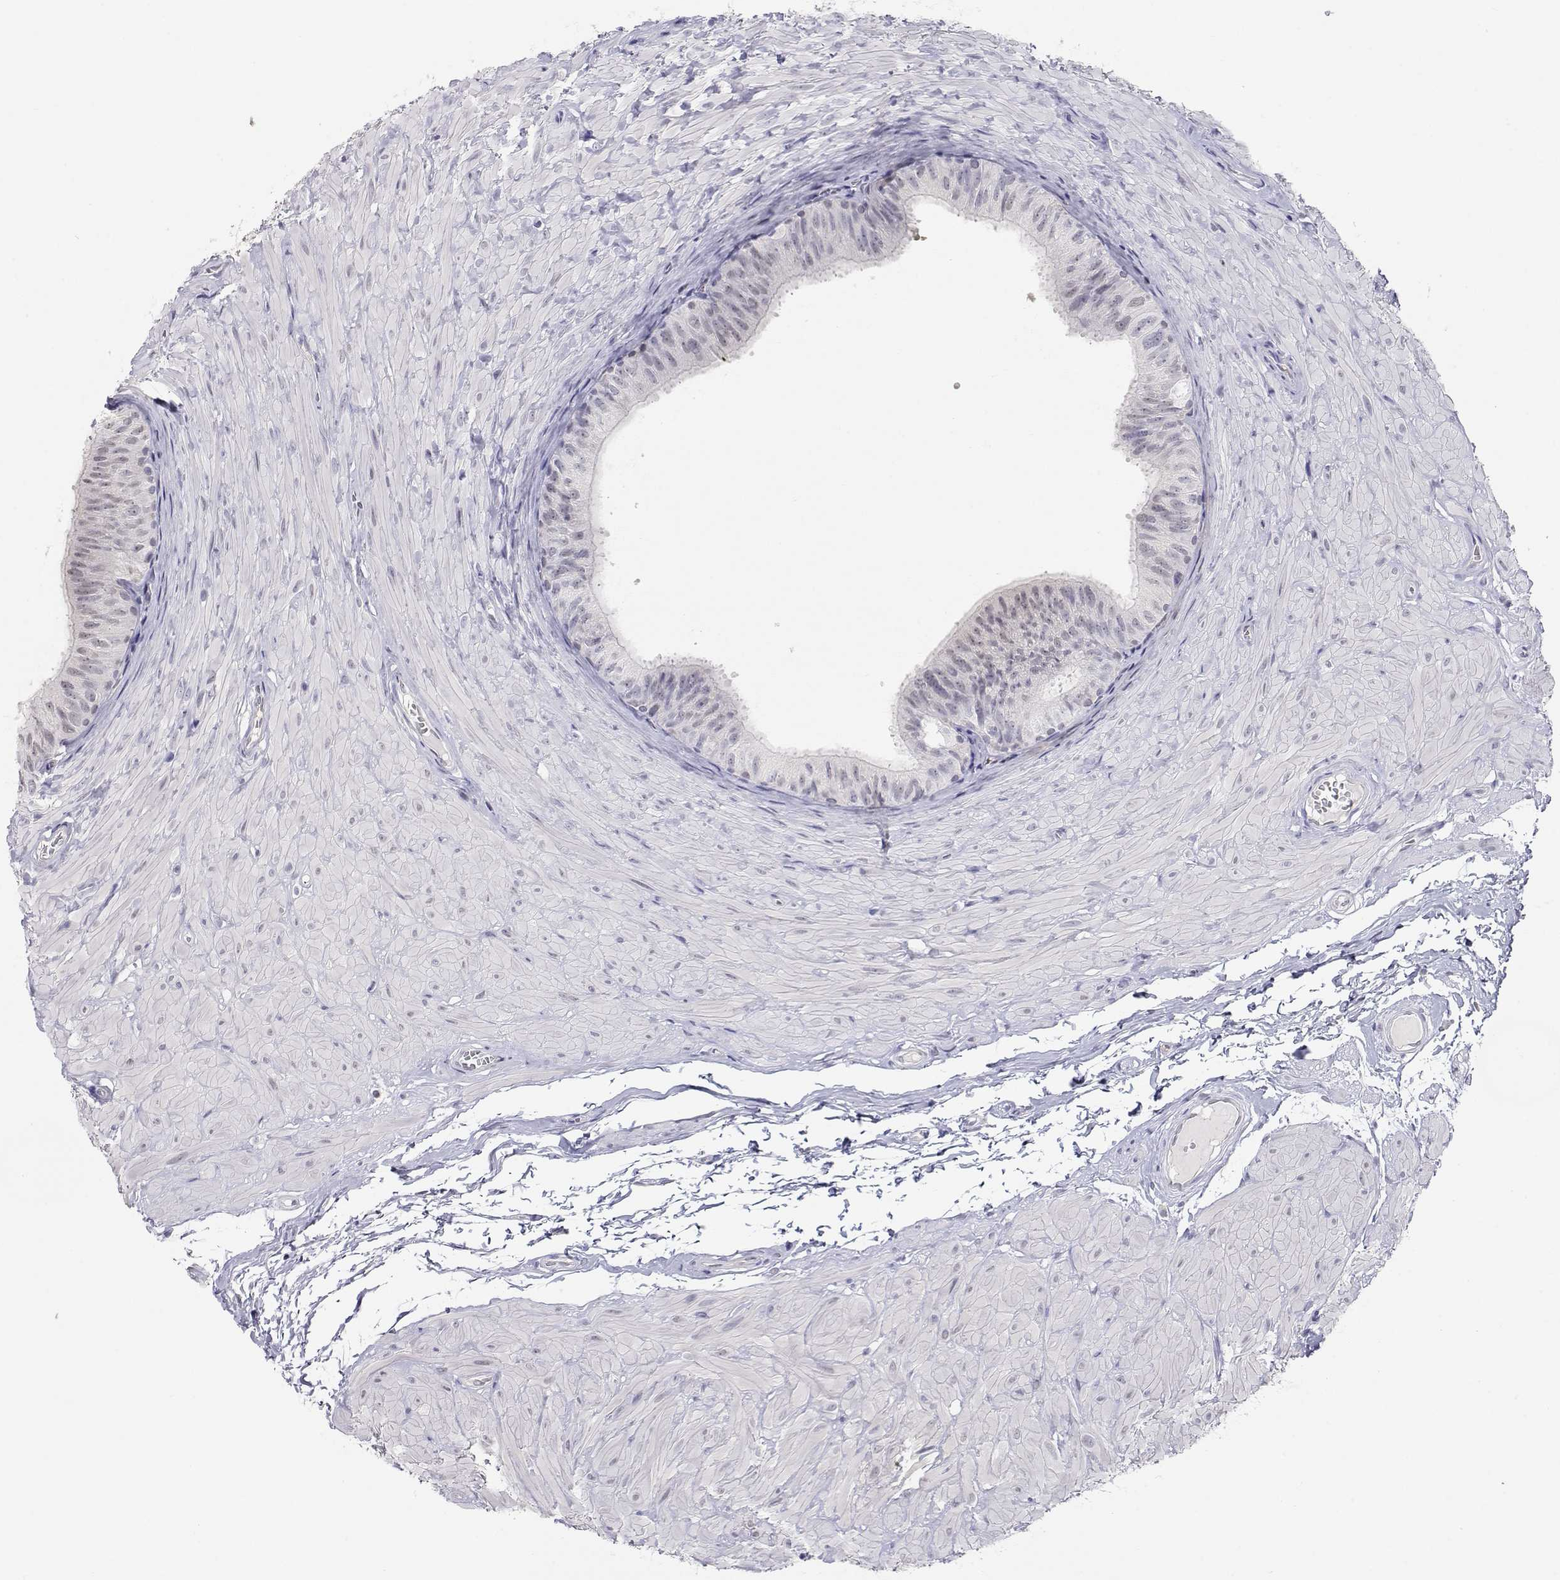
{"staining": {"intensity": "negative", "quantity": "none", "location": "none"}, "tissue": "epididymis", "cell_type": "Glandular cells", "image_type": "normal", "snomed": [{"axis": "morphology", "description": "Normal tissue, NOS"}, {"axis": "topography", "description": "Epididymis"}, {"axis": "topography", "description": "Vas deferens"}], "caption": "Photomicrograph shows no protein positivity in glandular cells of normal epididymis.", "gene": "ADA", "patient": {"sex": "male", "age": 23}}